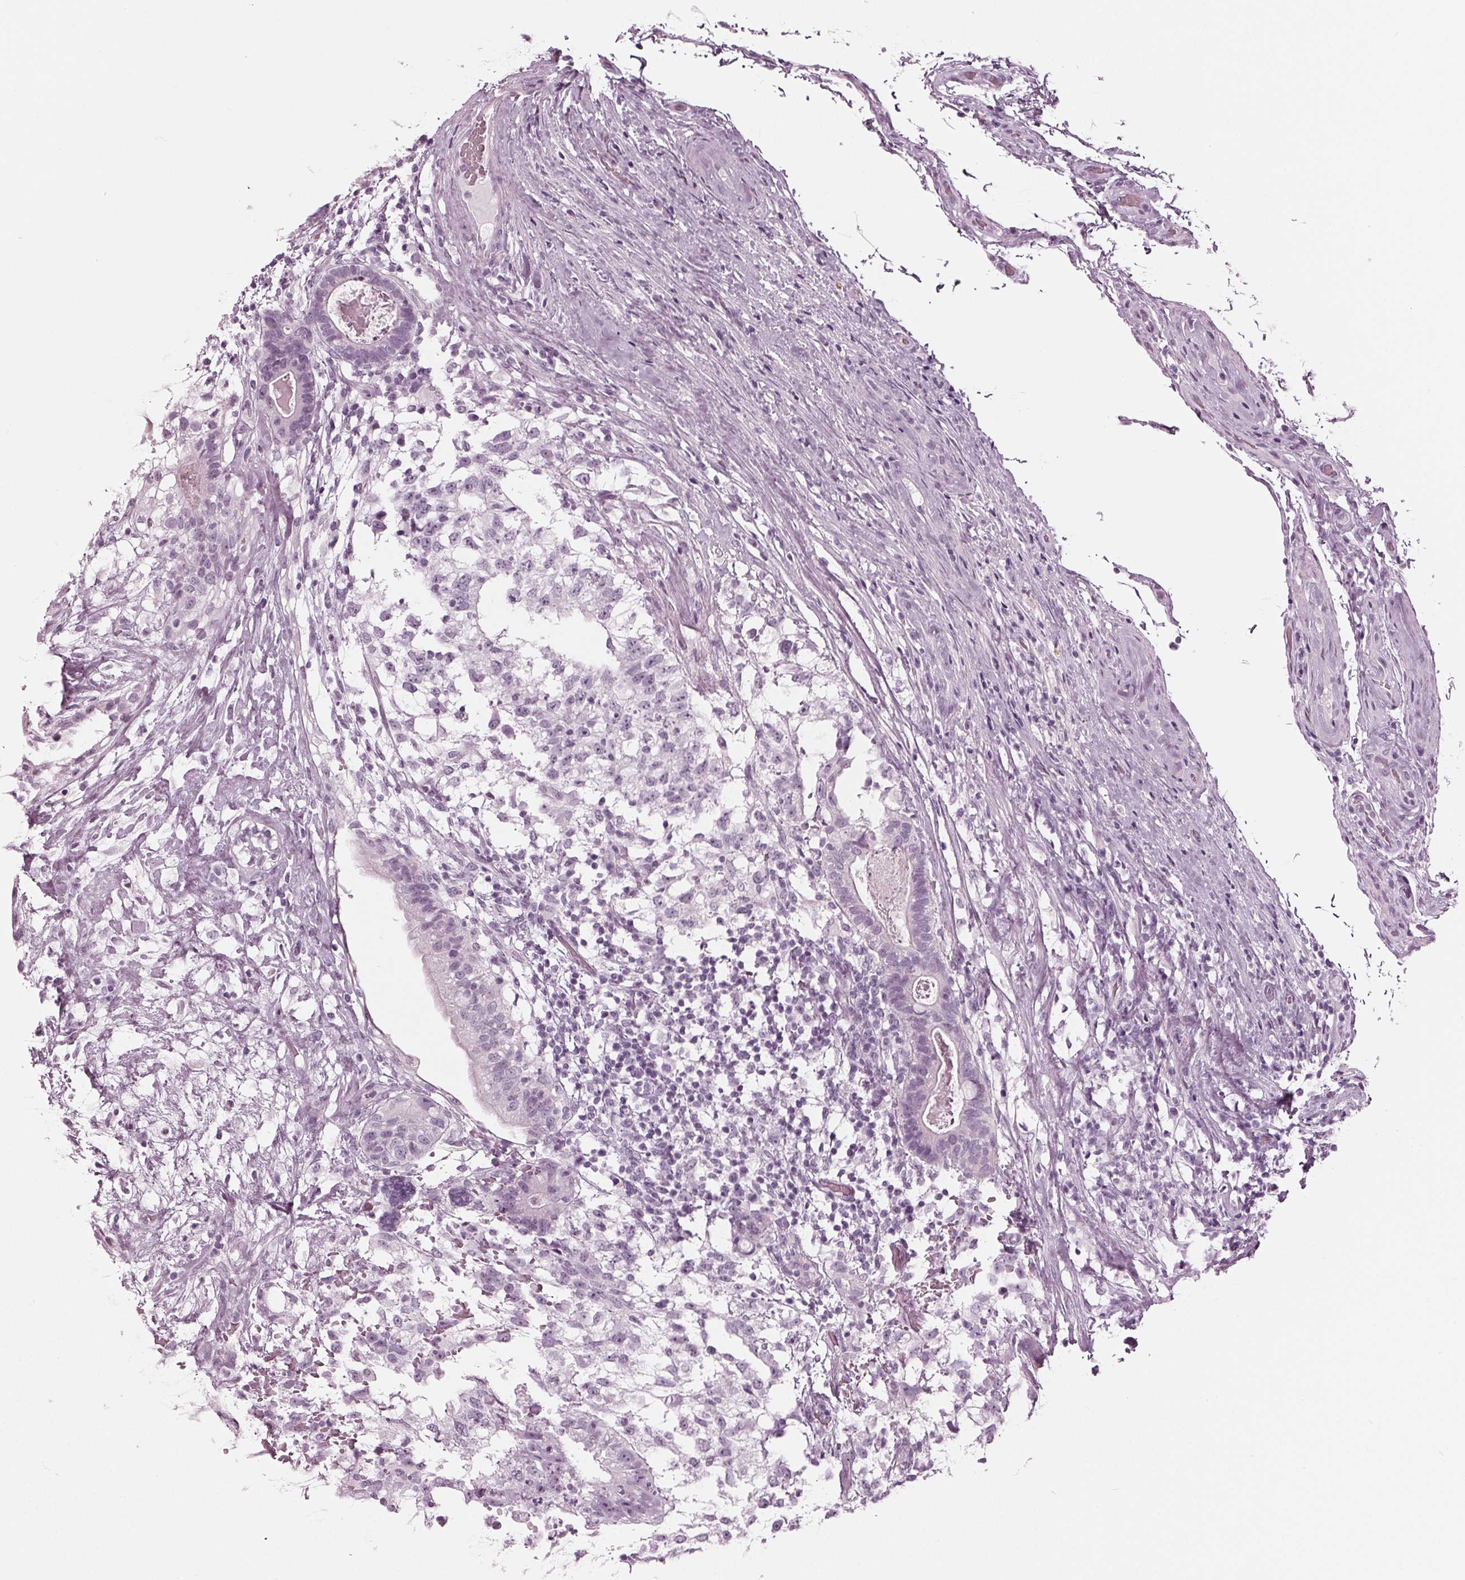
{"staining": {"intensity": "negative", "quantity": "none", "location": "none"}, "tissue": "testis cancer", "cell_type": "Tumor cells", "image_type": "cancer", "snomed": [{"axis": "morphology", "description": "Seminoma, NOS"}, {"axis": "morphology", "description": "Carcinoma, Embryonal, NOS"}, {"axis": "topography", "description": "Testis"}], "caption": "This is a histopathology image of immunohistochemistry staining of embryonal carcinoma (testis), which shows no staining in tumor cells.", "gene": "KRT28", "patient": {"sex": "male", "age": 41}}